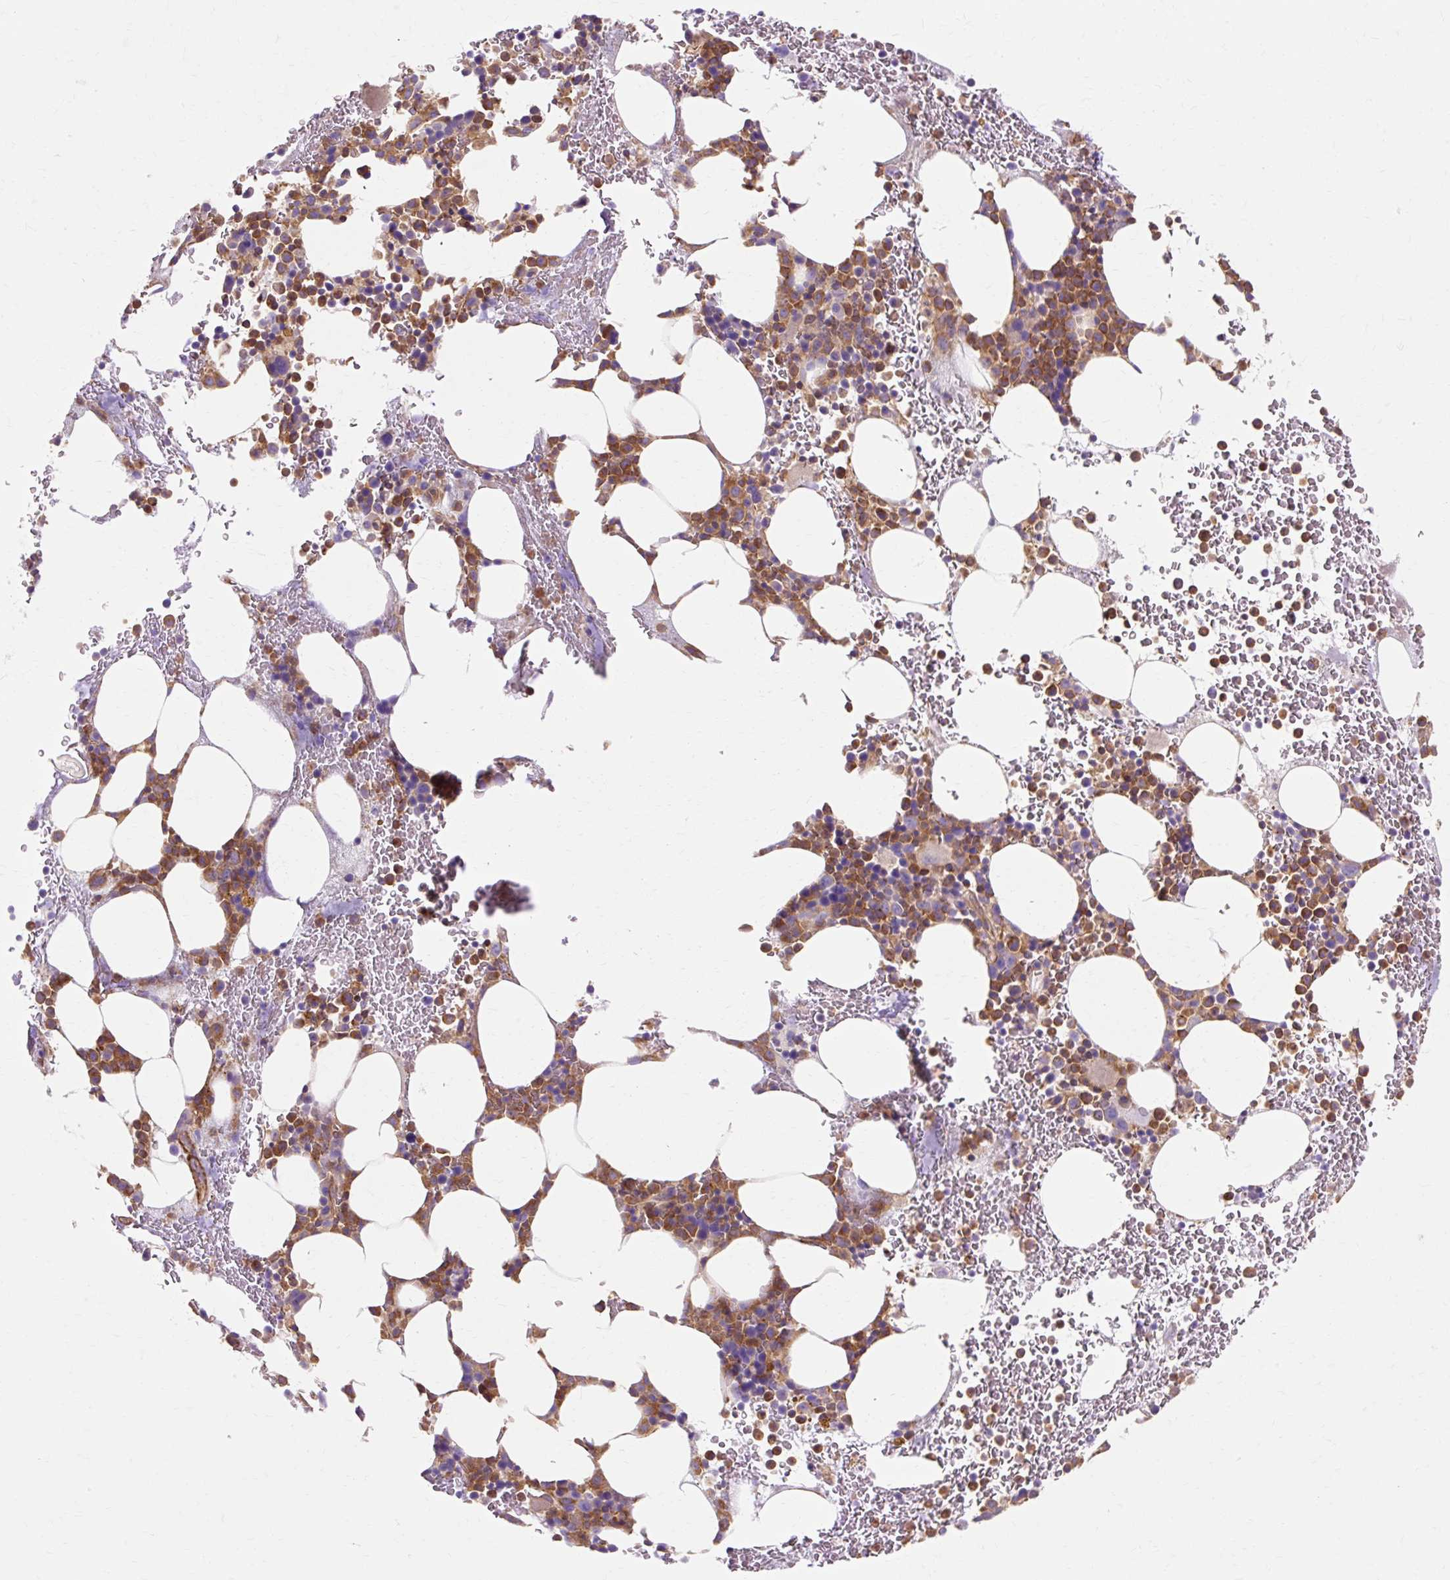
{"staining": {"intensity": "moderate", "quantity": "25%-75%", "location": "cytoplasmic/membranous"}, "tissue": "bone marrow", "cell_type": "Hematopoietic cells", "image_type": "normal", "snomed": [{"axis": "morphology", "description": "Normal tissue, NOS"}, {"axis": "topography", "description": "Bone marrow"}], "caption": "This micrograph reveals normal bone marrow stained with immunohistochemistry to label a protein in brown. The cytoplasmic/membranous of hematopoietic cells show moderate positivity for the protein. Nuclei are counter-stained blue.", "gene": "TBC1D2B", "patient": {"sex": "male", "age": 62}}